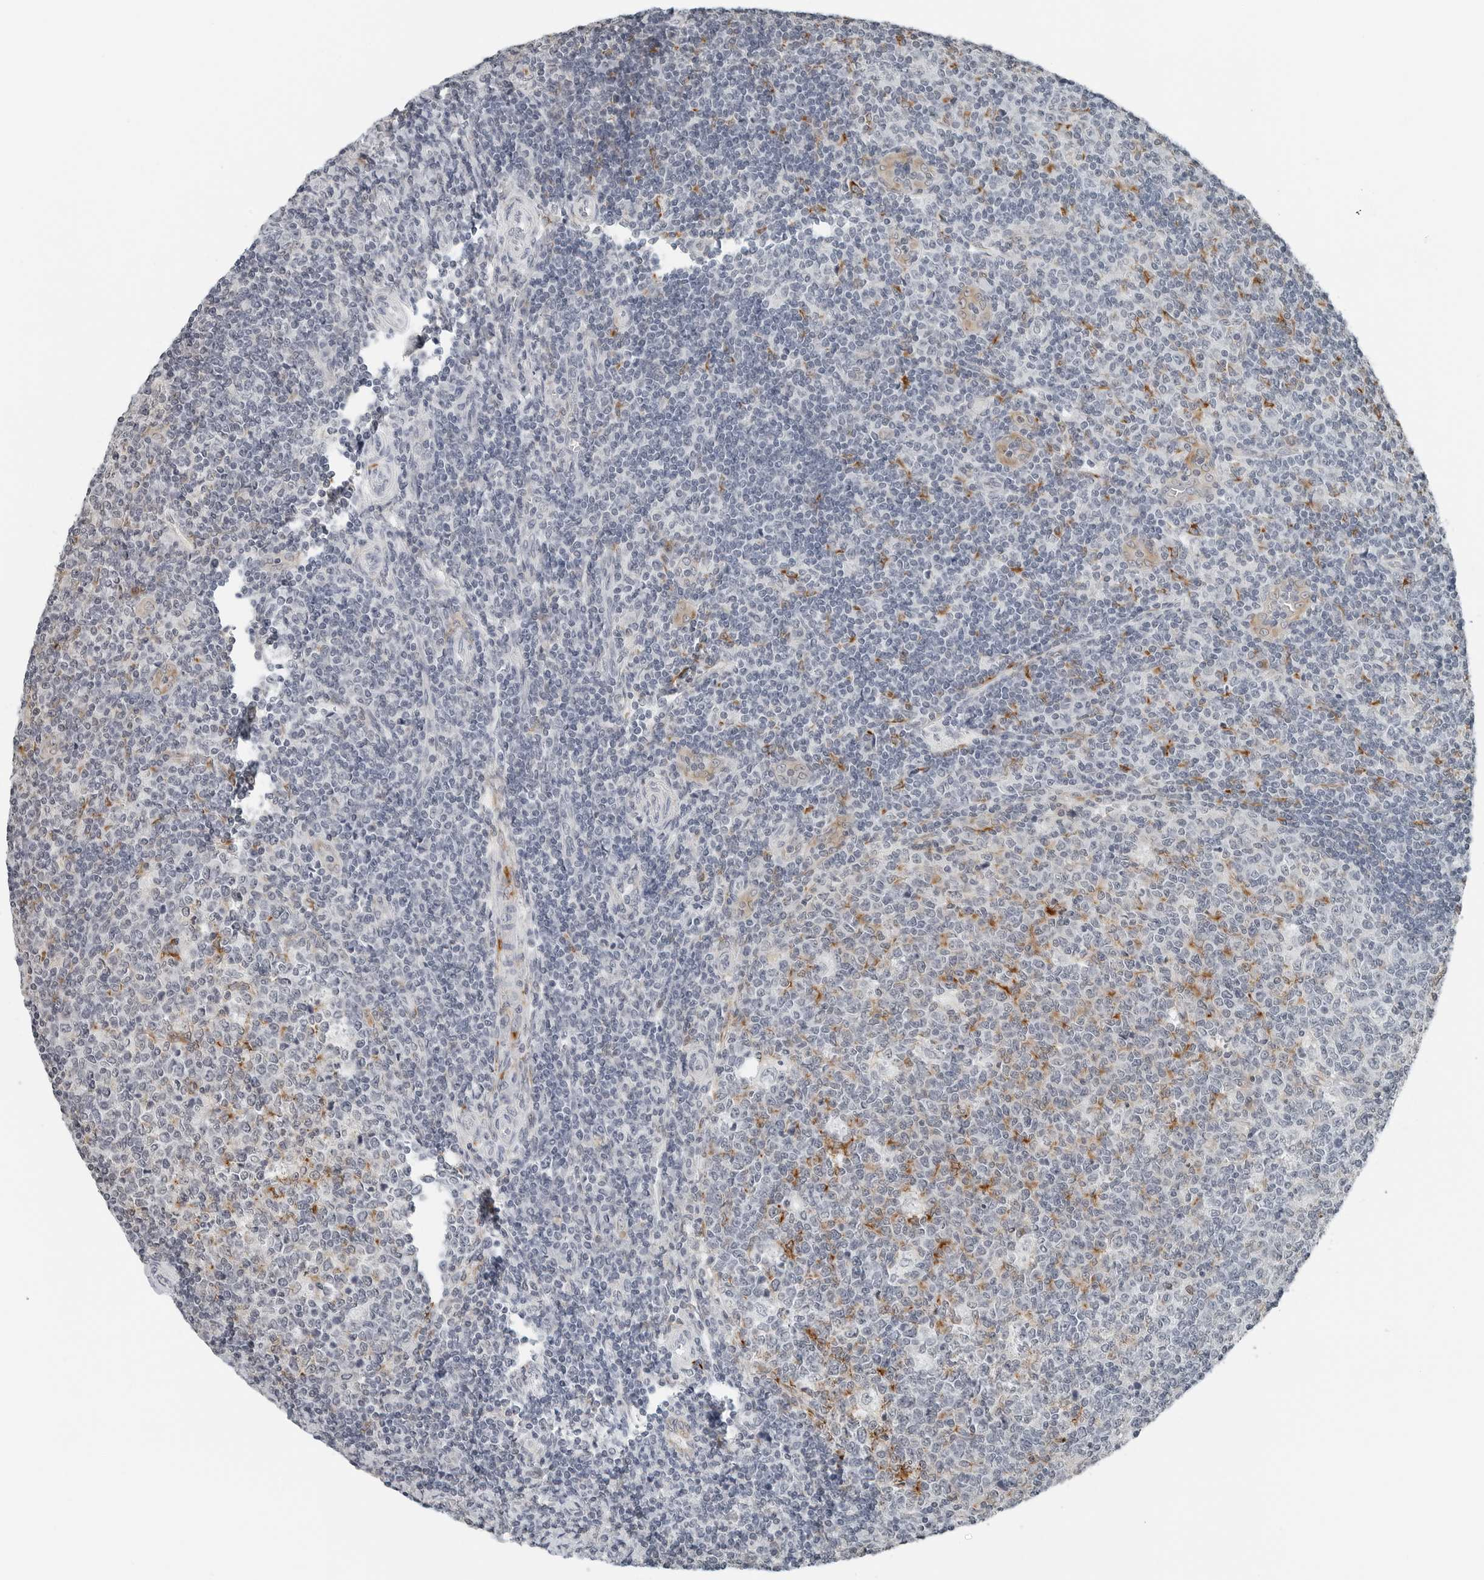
{"staining": {"intensity": "moderate", "quantity": "25%-75%", "location": "cytoplasmic/membranous"}, "tissue": "tonsil", "cell_type": "Germinal center cells", "image_type": "normal", "snomed": [{"axis": "morphology", "description": "Normal tissue, NOS"}, {"axis": "topography", "description": "Tonsil"}], "caption": "Germinal center cells exhibit medium levels of moderate cytoplasmic/membranous expression in approximately 25%-75% of cells in benign tonsil.", "gene": "P4HA2", "patient": {"sex": "female", "age": 19}}